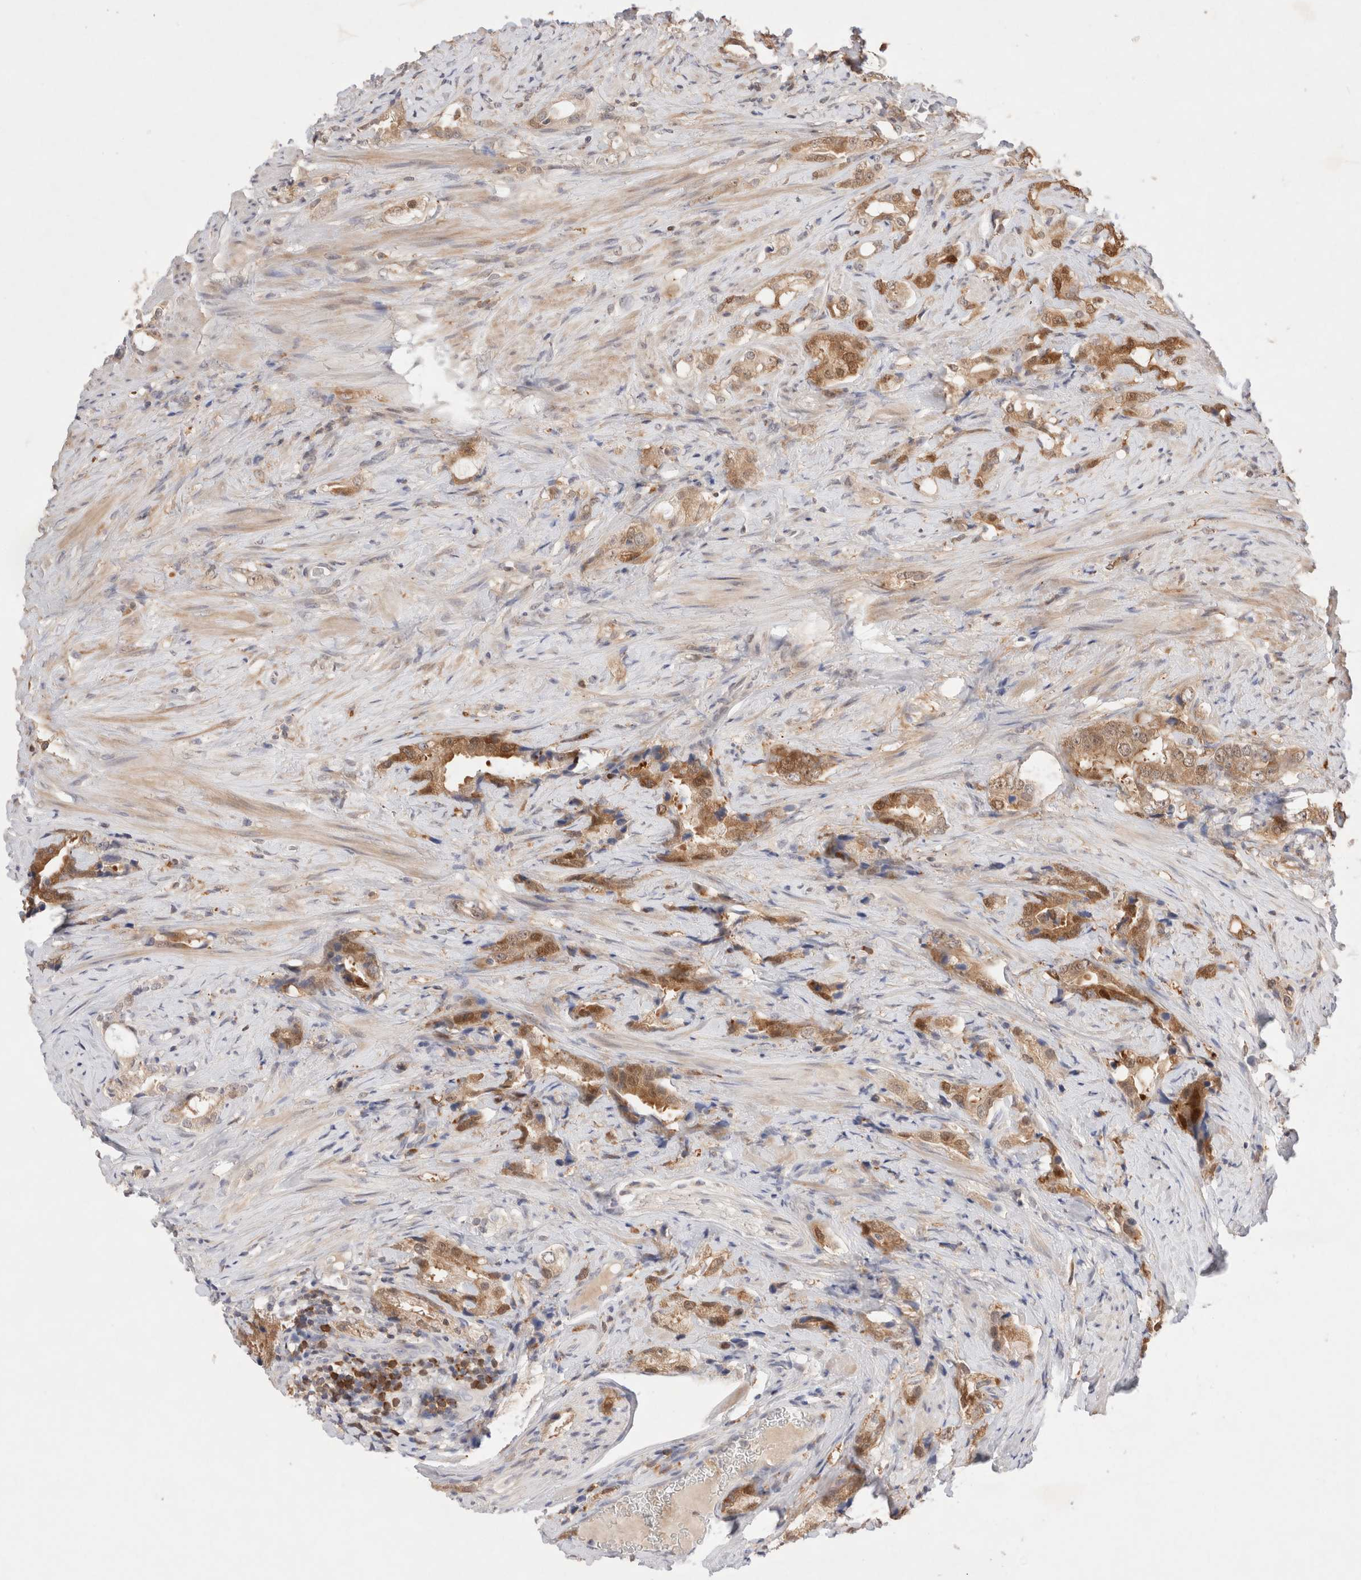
{"staining": {"intensity": "moderate", "quantity": ">75%", "location": "cytoplasmic/membranous"}, "tissue": "prostate cancer", "cell_type": "Tumor cells", "image_type": "cancer", "snomed": [{"axis": "morphology", "description": "Adenocarcinoma, High grade"}, {"axis": "topography", "description": "Prostate"}], "caption": "Moderate cytoplasmic/membranous staining for a protein is seen in about >75% of tumor cells of prostate cancer (adenocarcinoma (high-grade)) using immunohistochemistry.", "gene": "STARD10", "patient": {"sex": "male", "age": 63}}